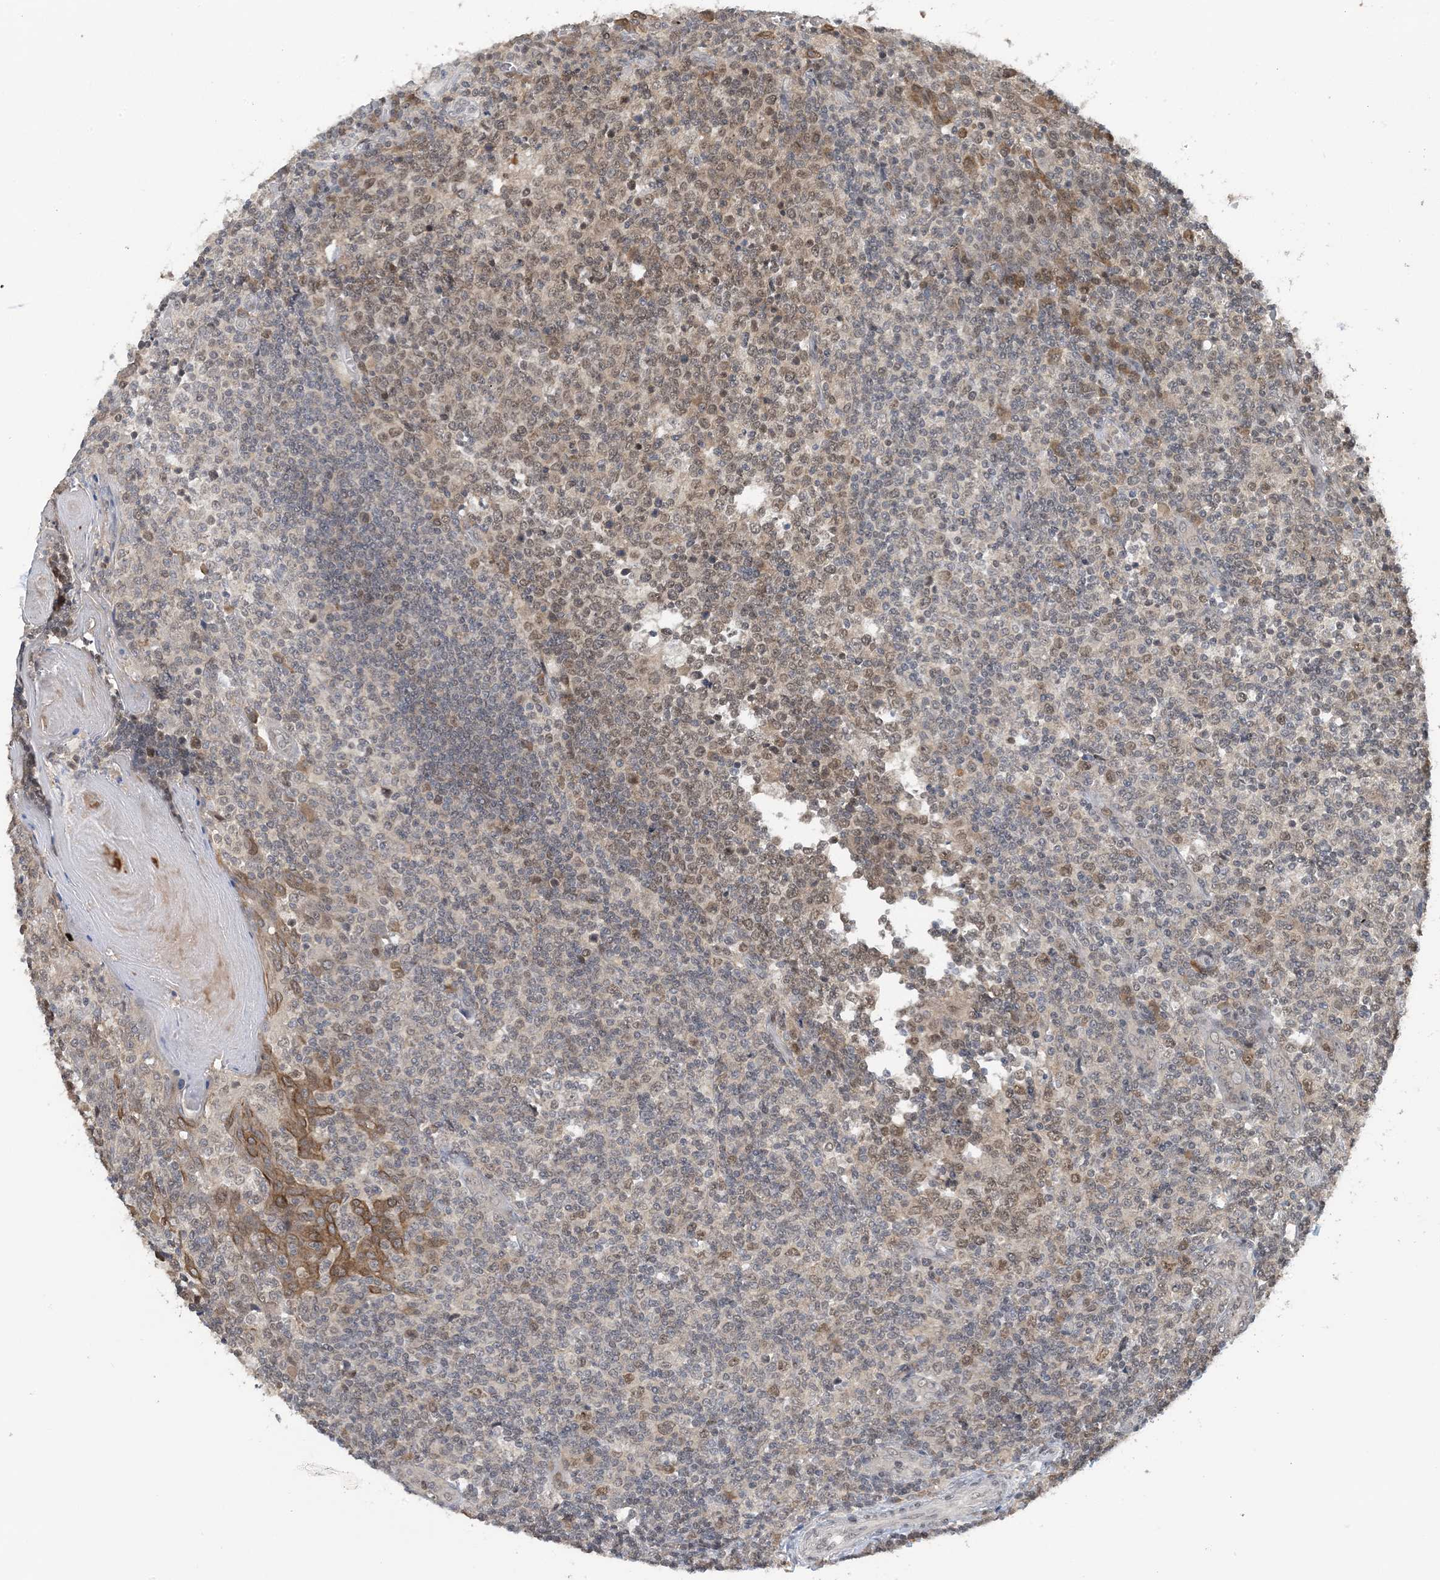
{"staining": {"intensity": "weak", "quantity": ">75%", "location": "nuclear"}, "tissue": "tonsil", "cell_type": "Germinal center cells", "image_type": "normal", "snomed": [{"axis": "morphology", "description": "Normal tissue, NOS"}, {"axis": "topography", "description": "Tonsil"}], "caption": "High-power microscopy captured an immunohistochemistry (IHC) photomicrograph of benign tonsil, revealing weak nuclear positivity in about >75% of germinal center cells.", "gene": "ACYP2", "patient": {"sex": "female", "age": 19}}